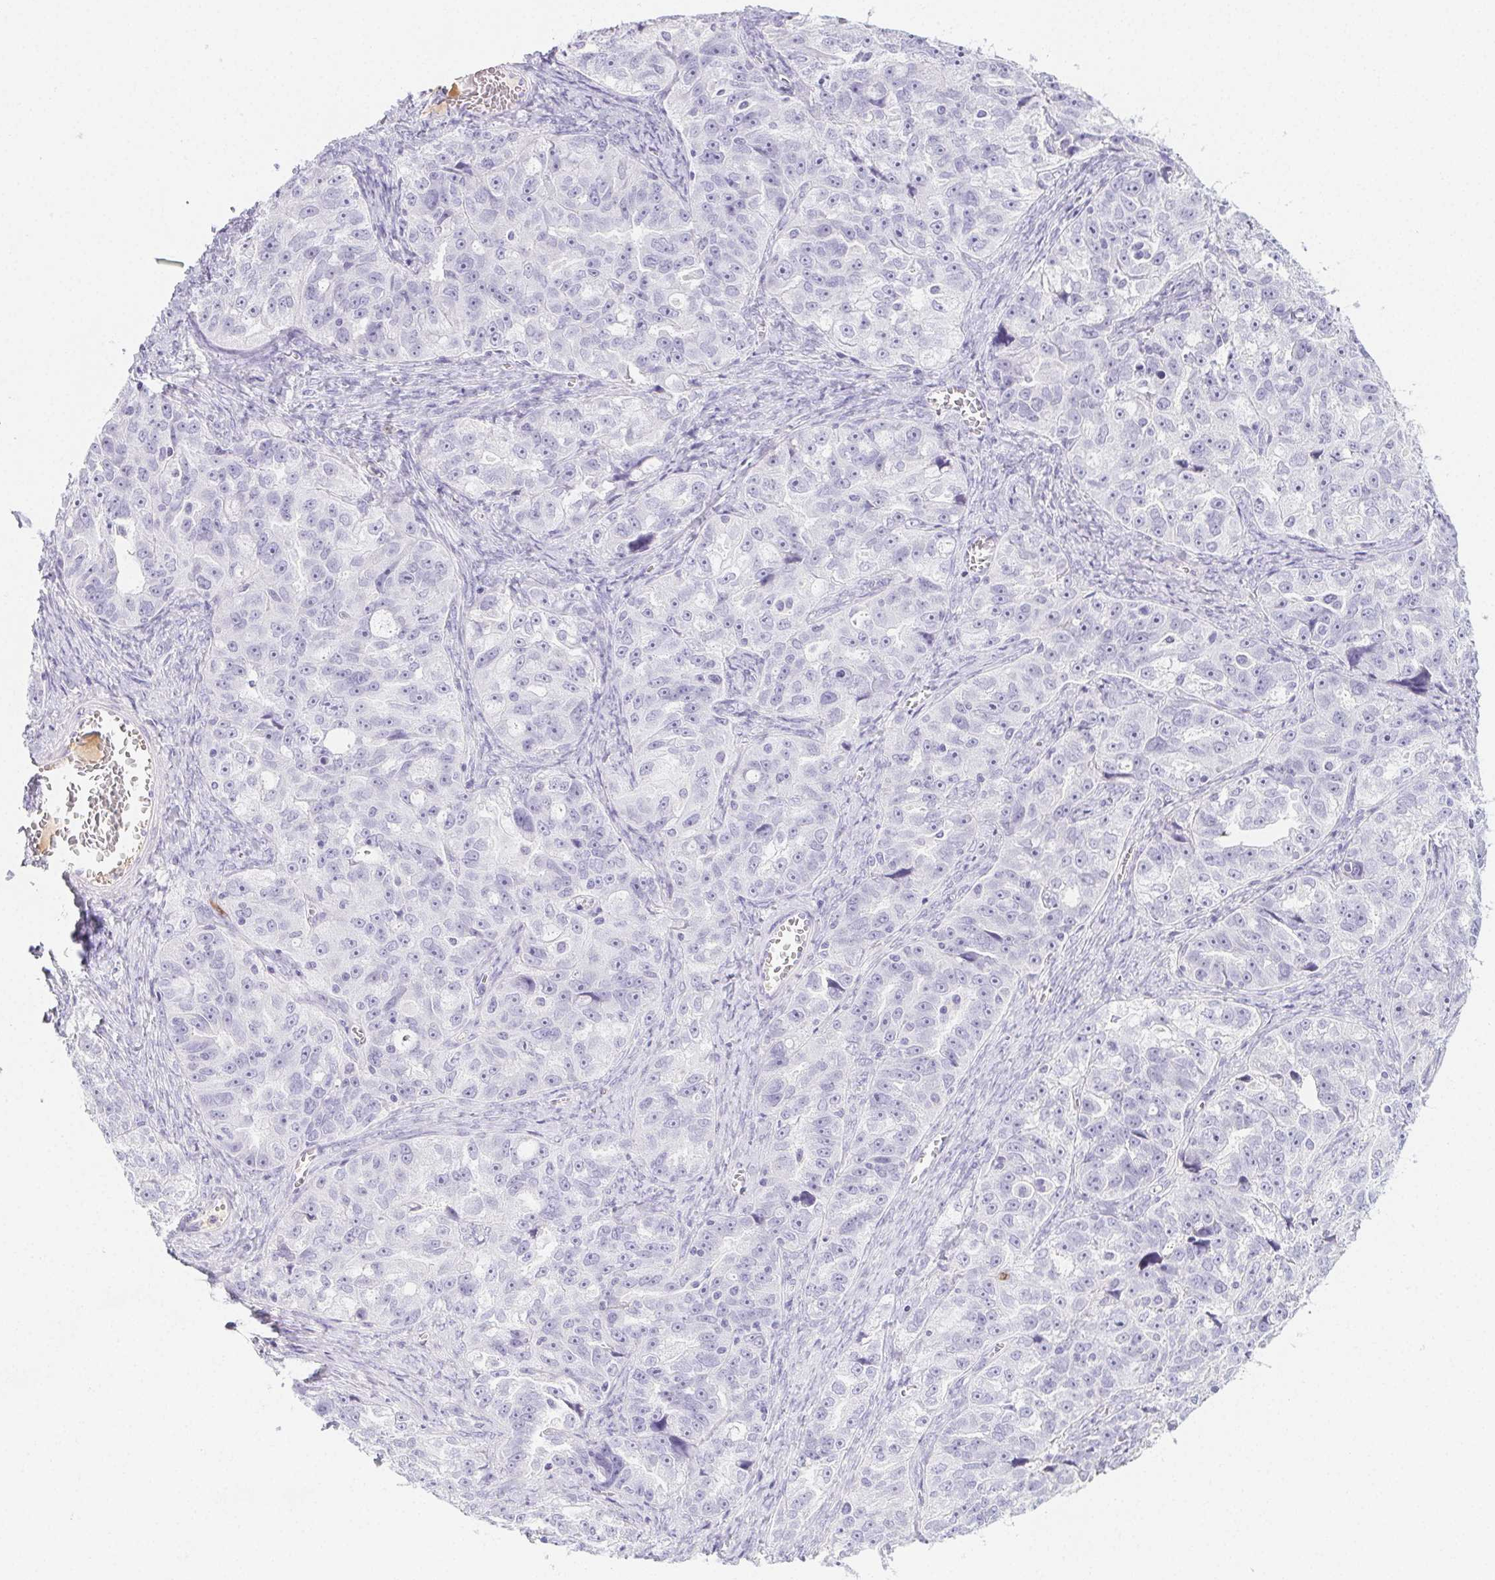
{"staining": {"intensity": "negative", "quantity": "none", "location": "none"}, "tissue": "ovarian cancer", "cell_type": "Tumor cells", "image_type": "cancer", "snomed": [{"axis": "morphology", "description": "Cystadenocarcinoma, serous, NOS"}, {"axis": "topography", "description": "Ovary"}], "caption": "The immunohistochemistry (IHC) micrograph has no significant positivity in tumor cells of serous cystadenocarcinoma (ovarian) tissue.", "gene": "ITIH2", "patient": {"sex": "female", "age": 51}}